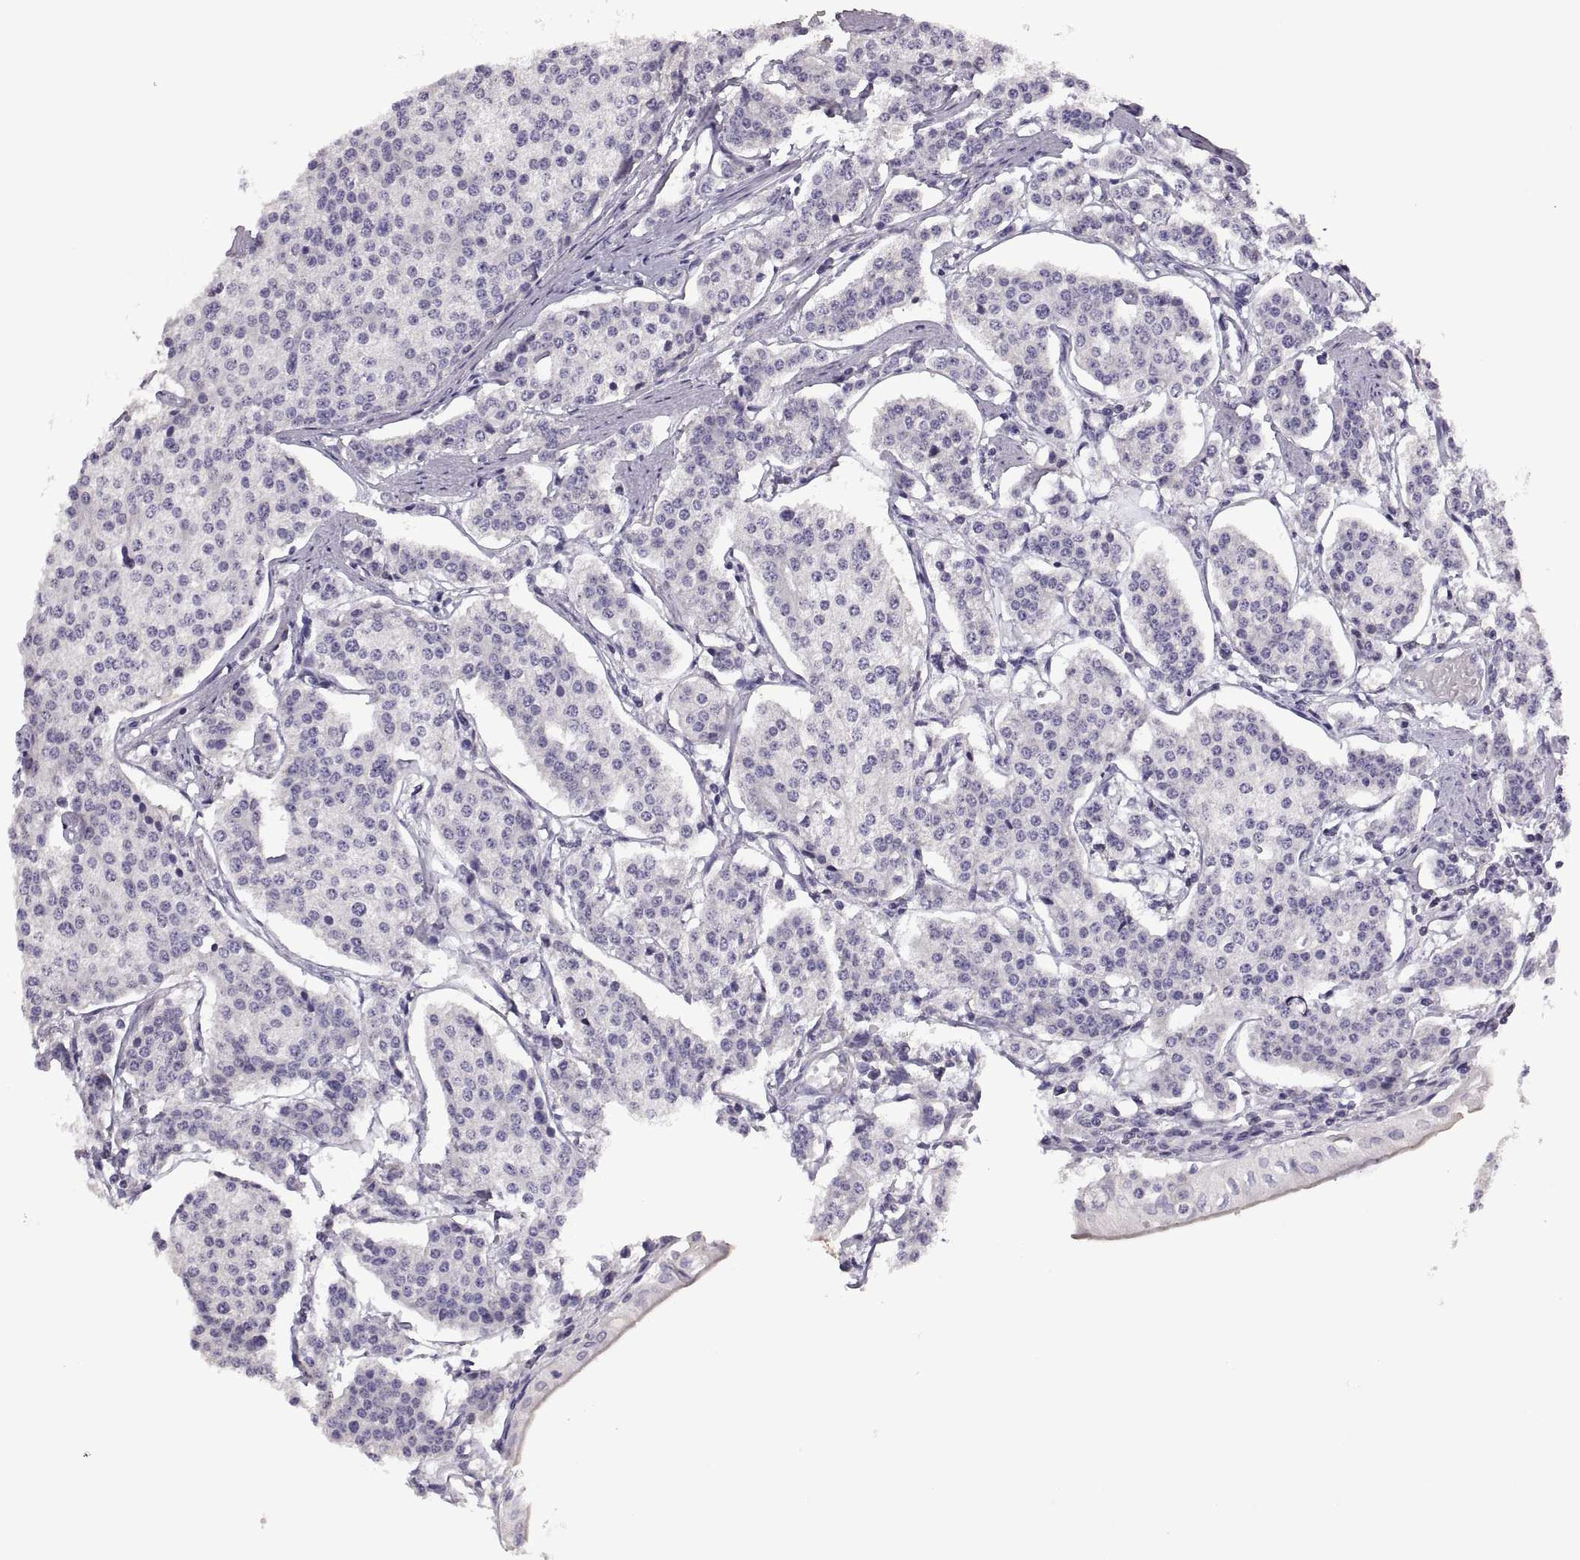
{"staining": {"intensity": "negative", "quantity": "none", "location": "none"}, "tissue": "carcinoid", "cell_type": "Tumor cells", "image_type": "cancer", "snomed": [{"axis": "morphology", "description": "Carcinoid, malignant, NOS"}, {"axis": "topography", "description": "Small intestine"}], "caption": "High magnification brightfield microscopy of malignant carcinoid stained with DAB (brown) and counterstained with hematoxylin (blue): tumor cells show no significant positivity. (DAB immunohistochemistry (IHC), high magnification).", "gene": "TBX19", "patient": {"sex": "female", "age": 65}}